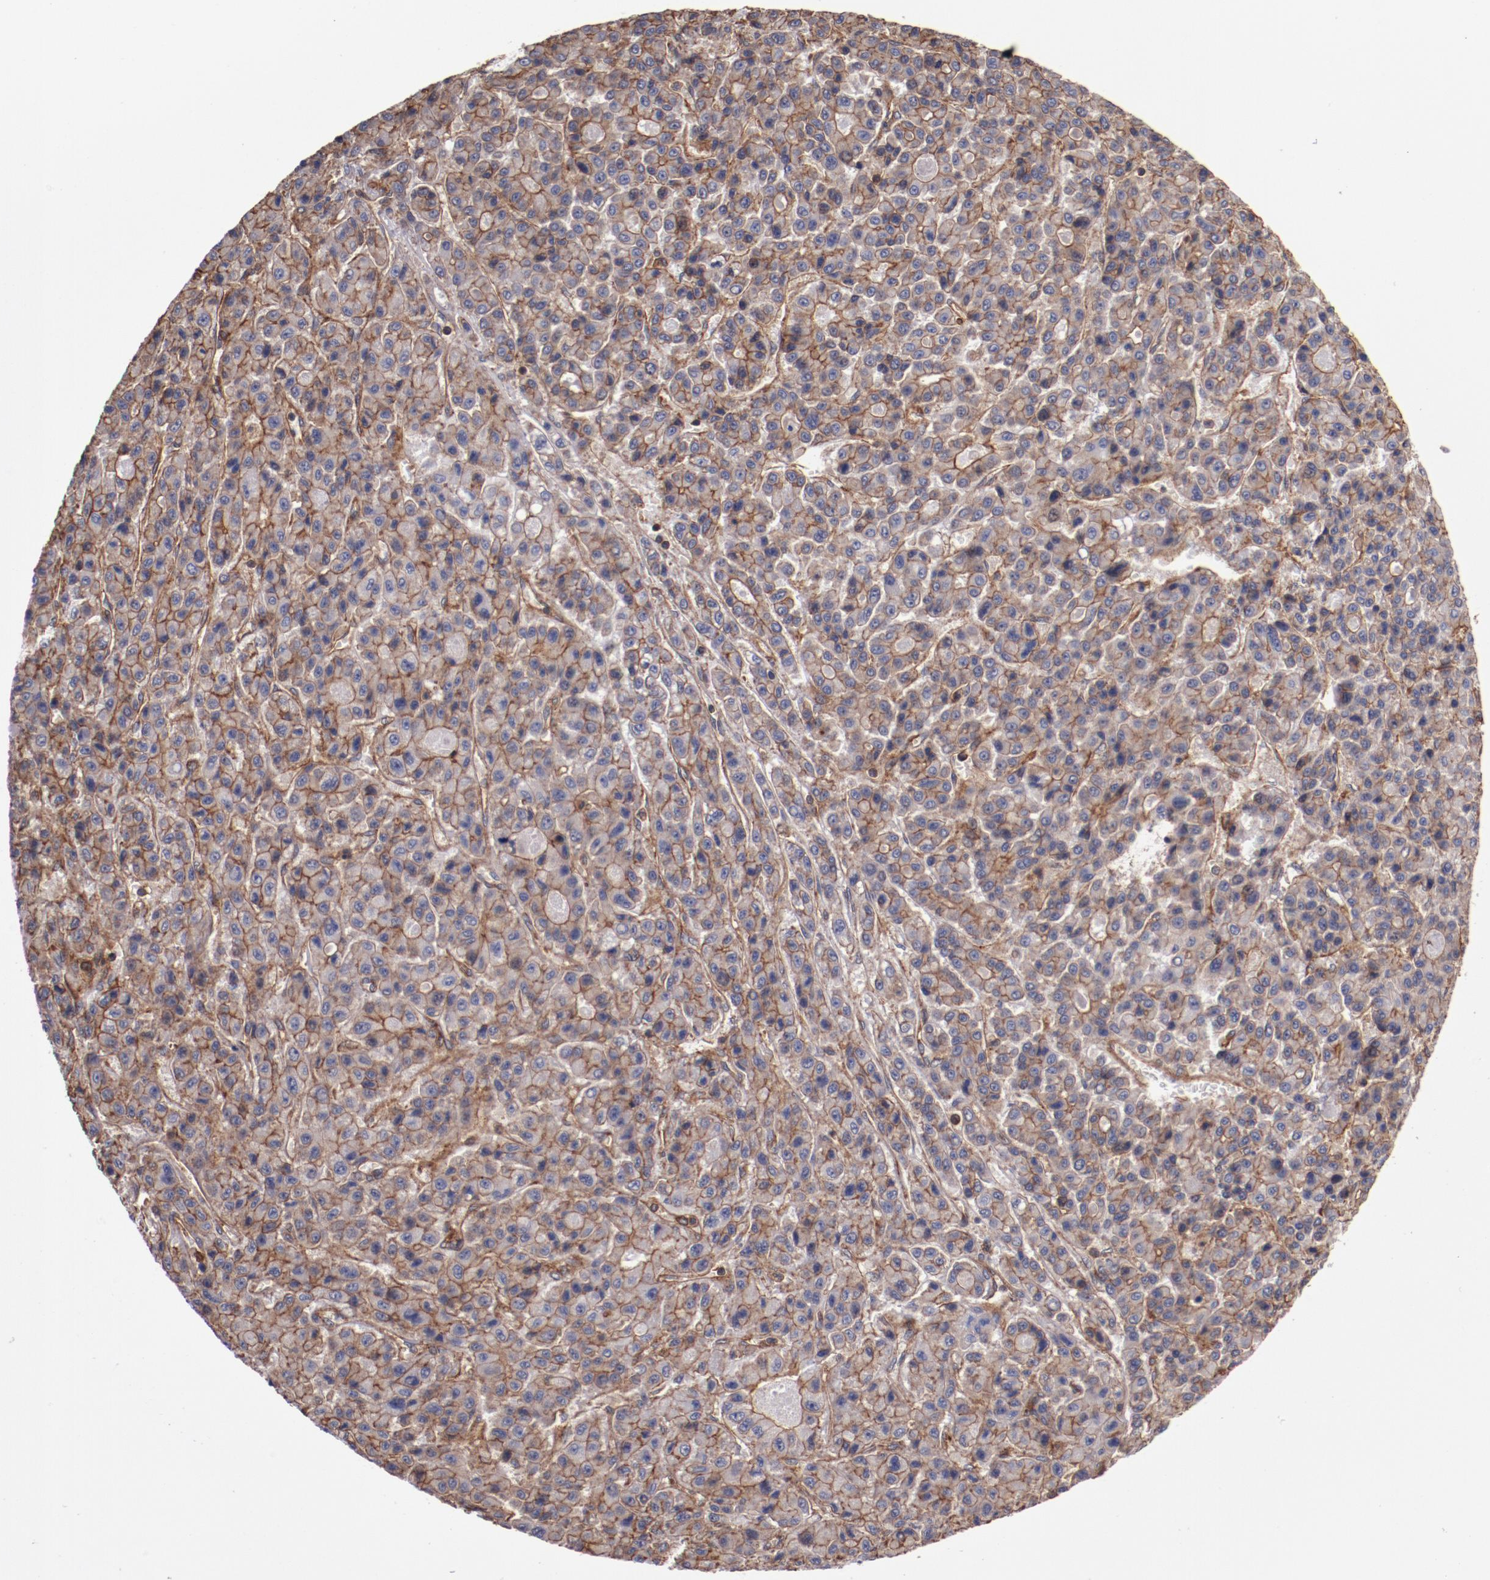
{"staining": {"intensity": "strong", "quantity": ">75%", "location": "cytoplasmic/membranous"}, "tissue": "liver cancer", "cell_type": "Tumor cells", "image_type": "cancer", "snomed": [{"axis": "morphology", "description": "Carcinoma, Hepatocellular, NOS"}, {"axis": "topography", "description": "Liver"}], "caption": "Tumor cells reveal high levels of strong cytoplasmic/membranous staining in approximately >75% of cells in human hepatocellular carcinoma (liver).", "gene": "TMOD3", "patient": {"sex": "male", "age": 70}}